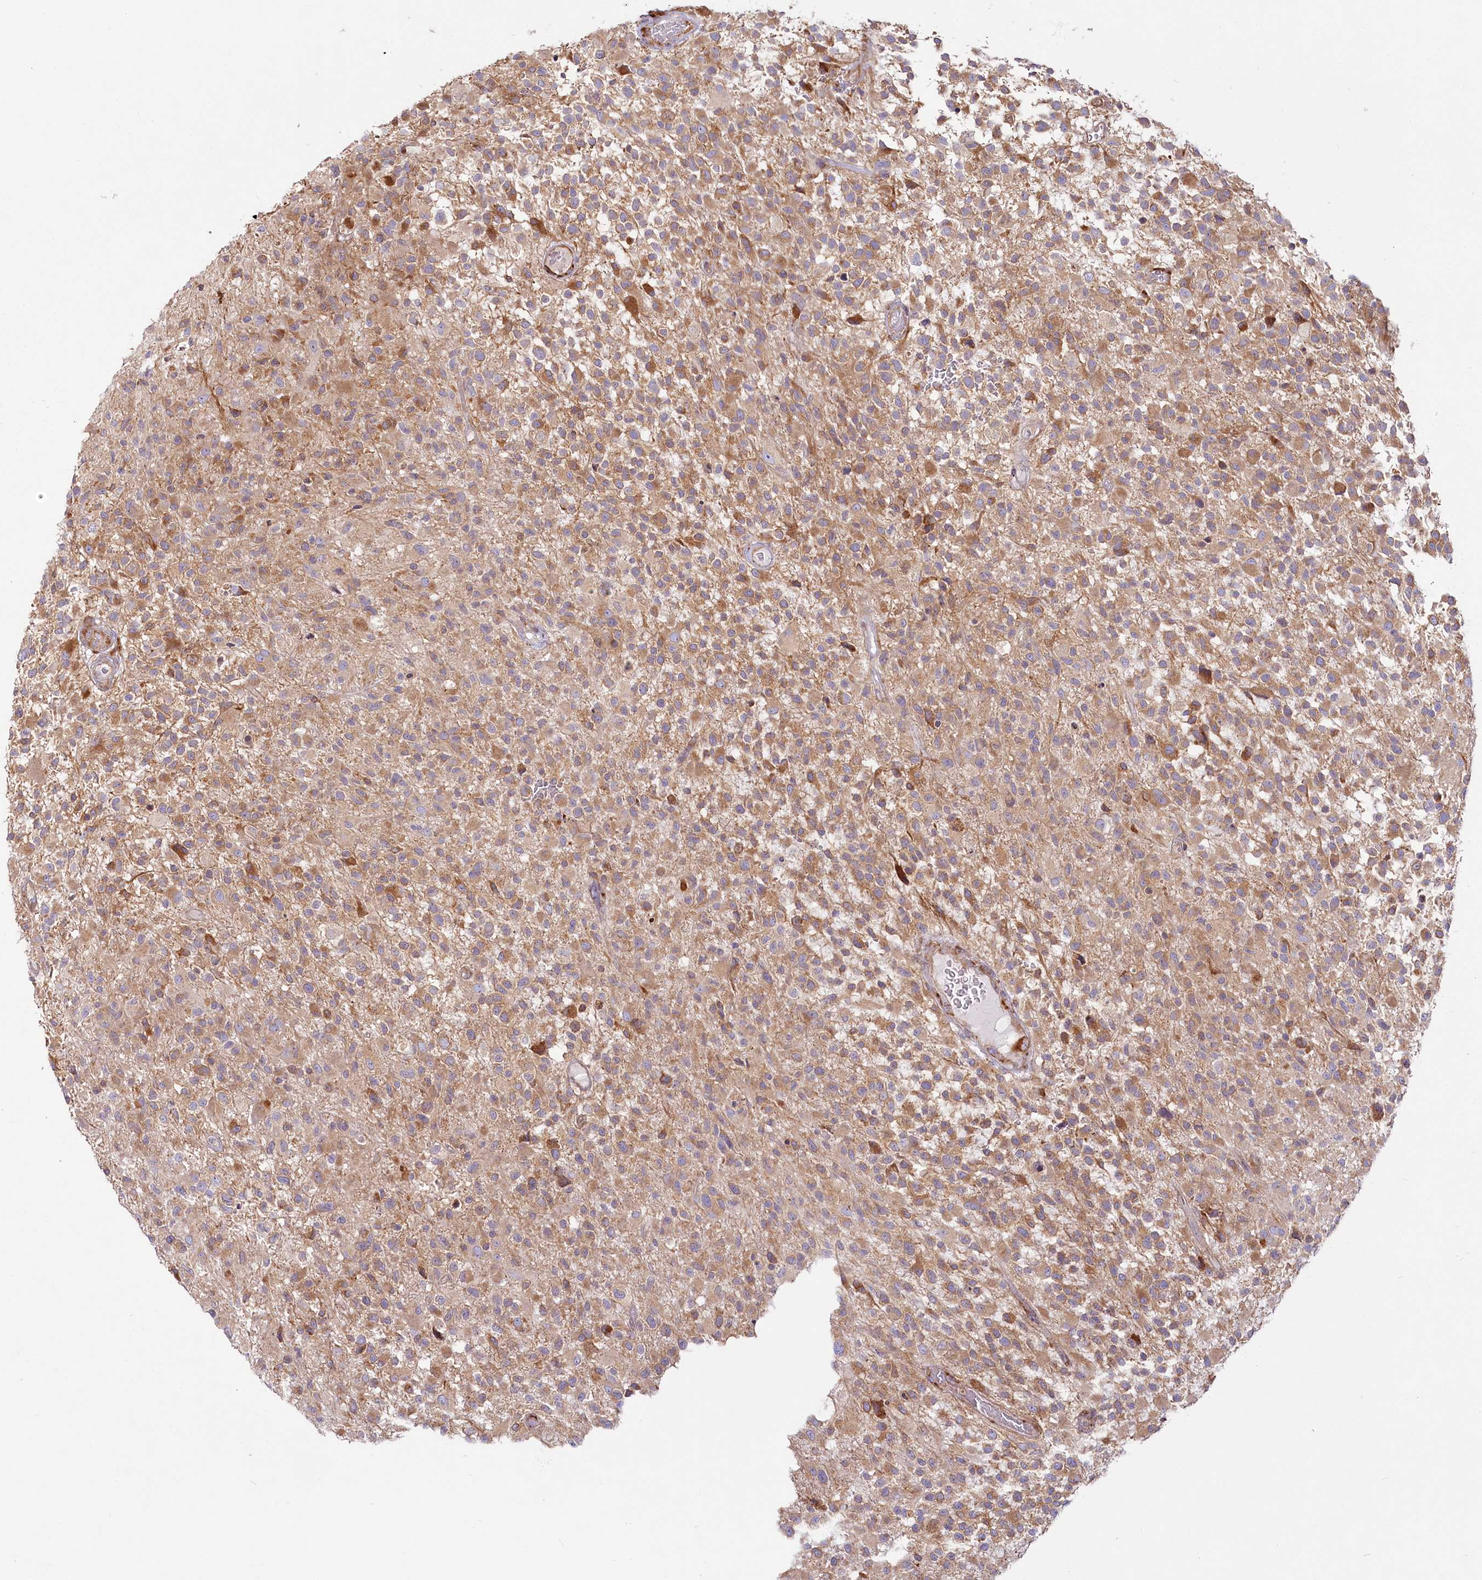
{"staining": {"intensity": "moderate", "quantity": ">75%", "location": "cytoplasmic/membranous"}, "tissue": "glioma", "cell_type": "Tumor cells", "image_type": "cancer", "snomed": [{"axis": "morphology", "description": "Glioma, malignant, High grade"}, {"axis": "morphology", "description": "Glioblastoma, NOS"}, {"axis": "topography", "description": "Brain"}], "caption": "Moderate cytoplasmic/membranous expression for a protein is appreciated in approximately >75% of tumor cells of glioblastoma using IHC.", "gene": "POGLUT1", "patient": {"sex": "male", "age": 60}}